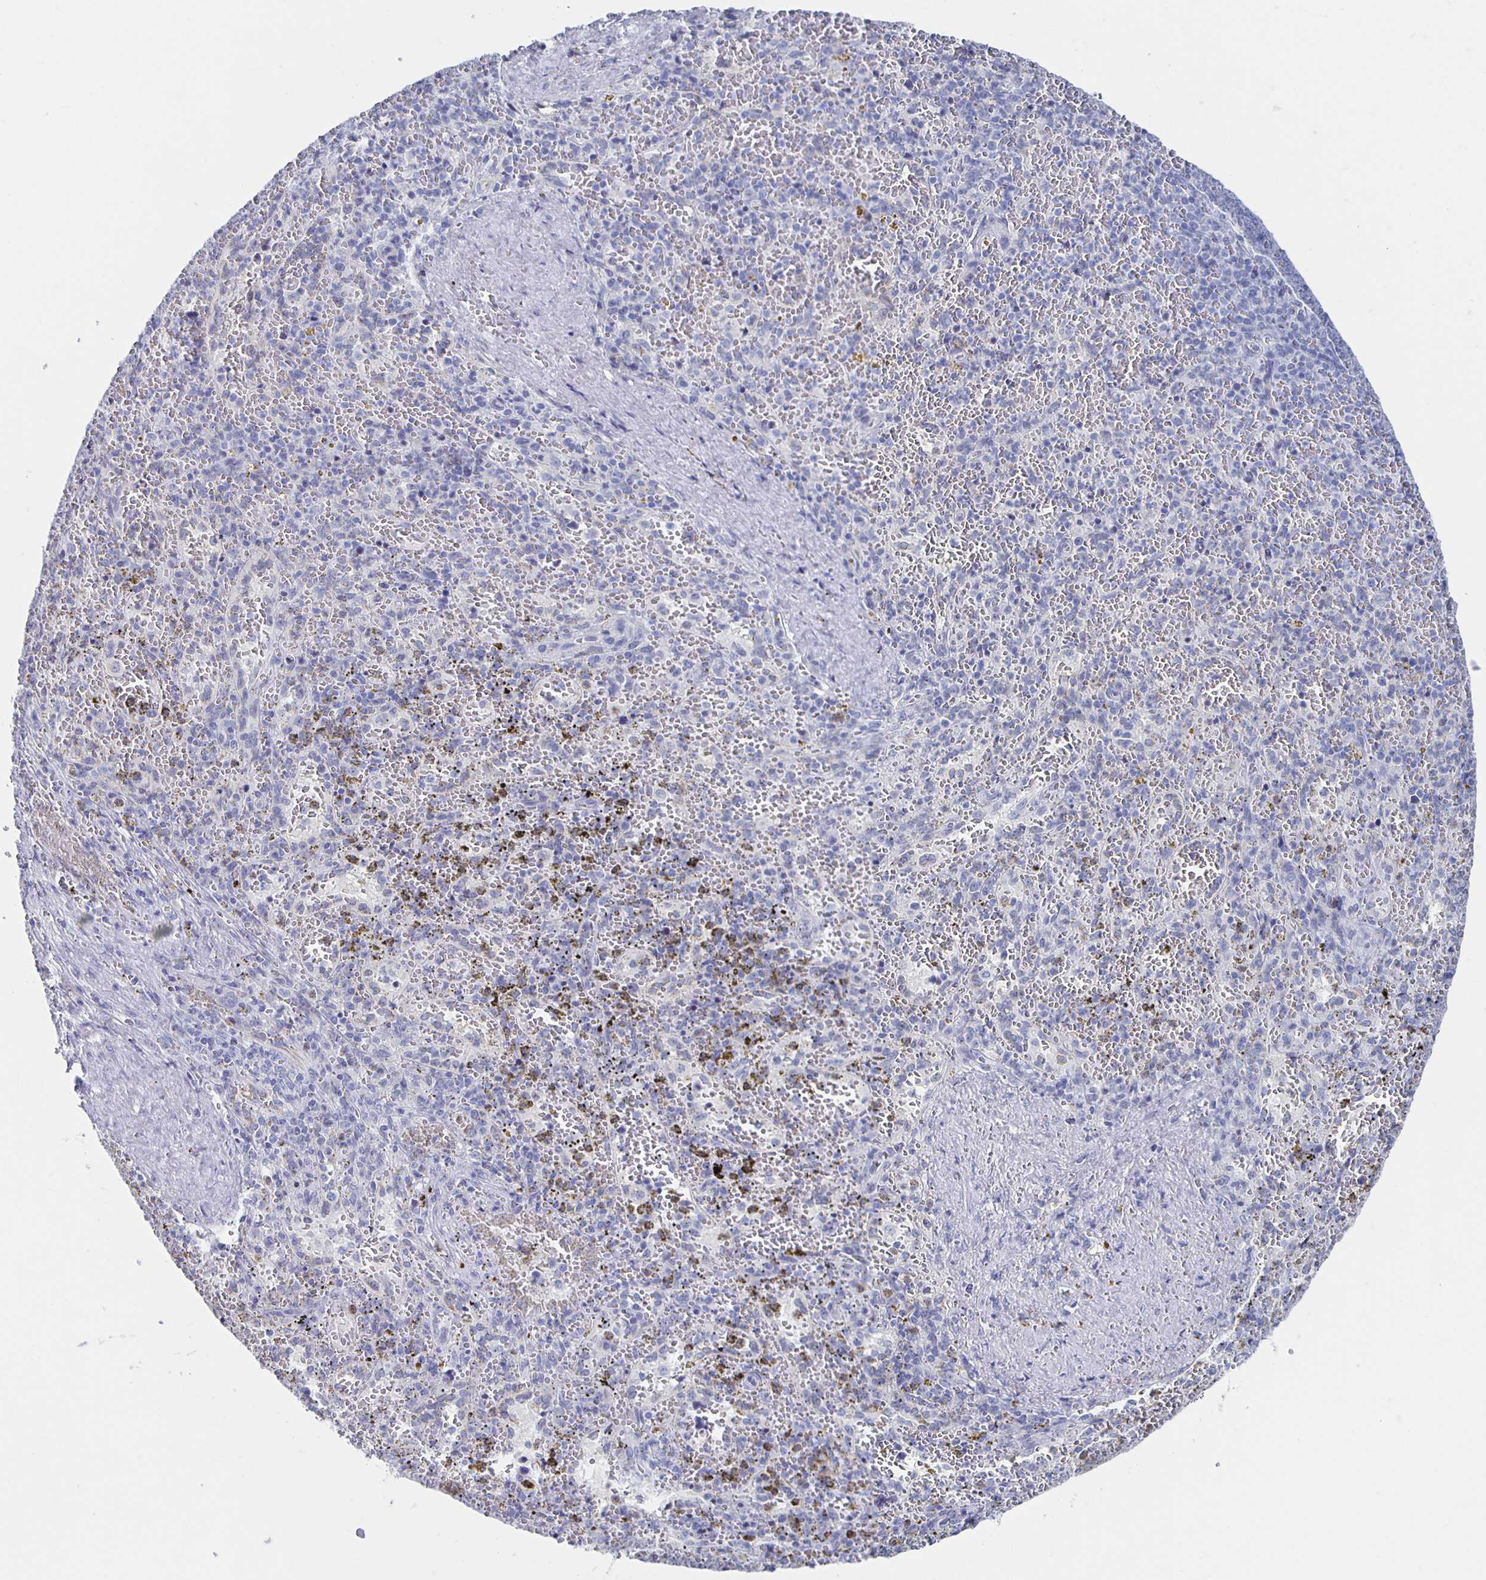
{"staining": {"intensity": "negative", "quantity": "none", "location": "none"}, "tissue": "spleen", "cell_type": "Cells in red pulp", "image_type": "normal", "snomed": [{"axis": "morphology", "description": "Normal tissue, NOS"}, {"axis": "topography", "description": "Spleen"}], "caption": "Immunohistochemistry (IHC) micrograph of normal human spleen stained for a protein (brown), which demonstrates no expression in cells in red pulp.", "gene": "CCDC17", "patient": {"sex": "female", "age": 50}}